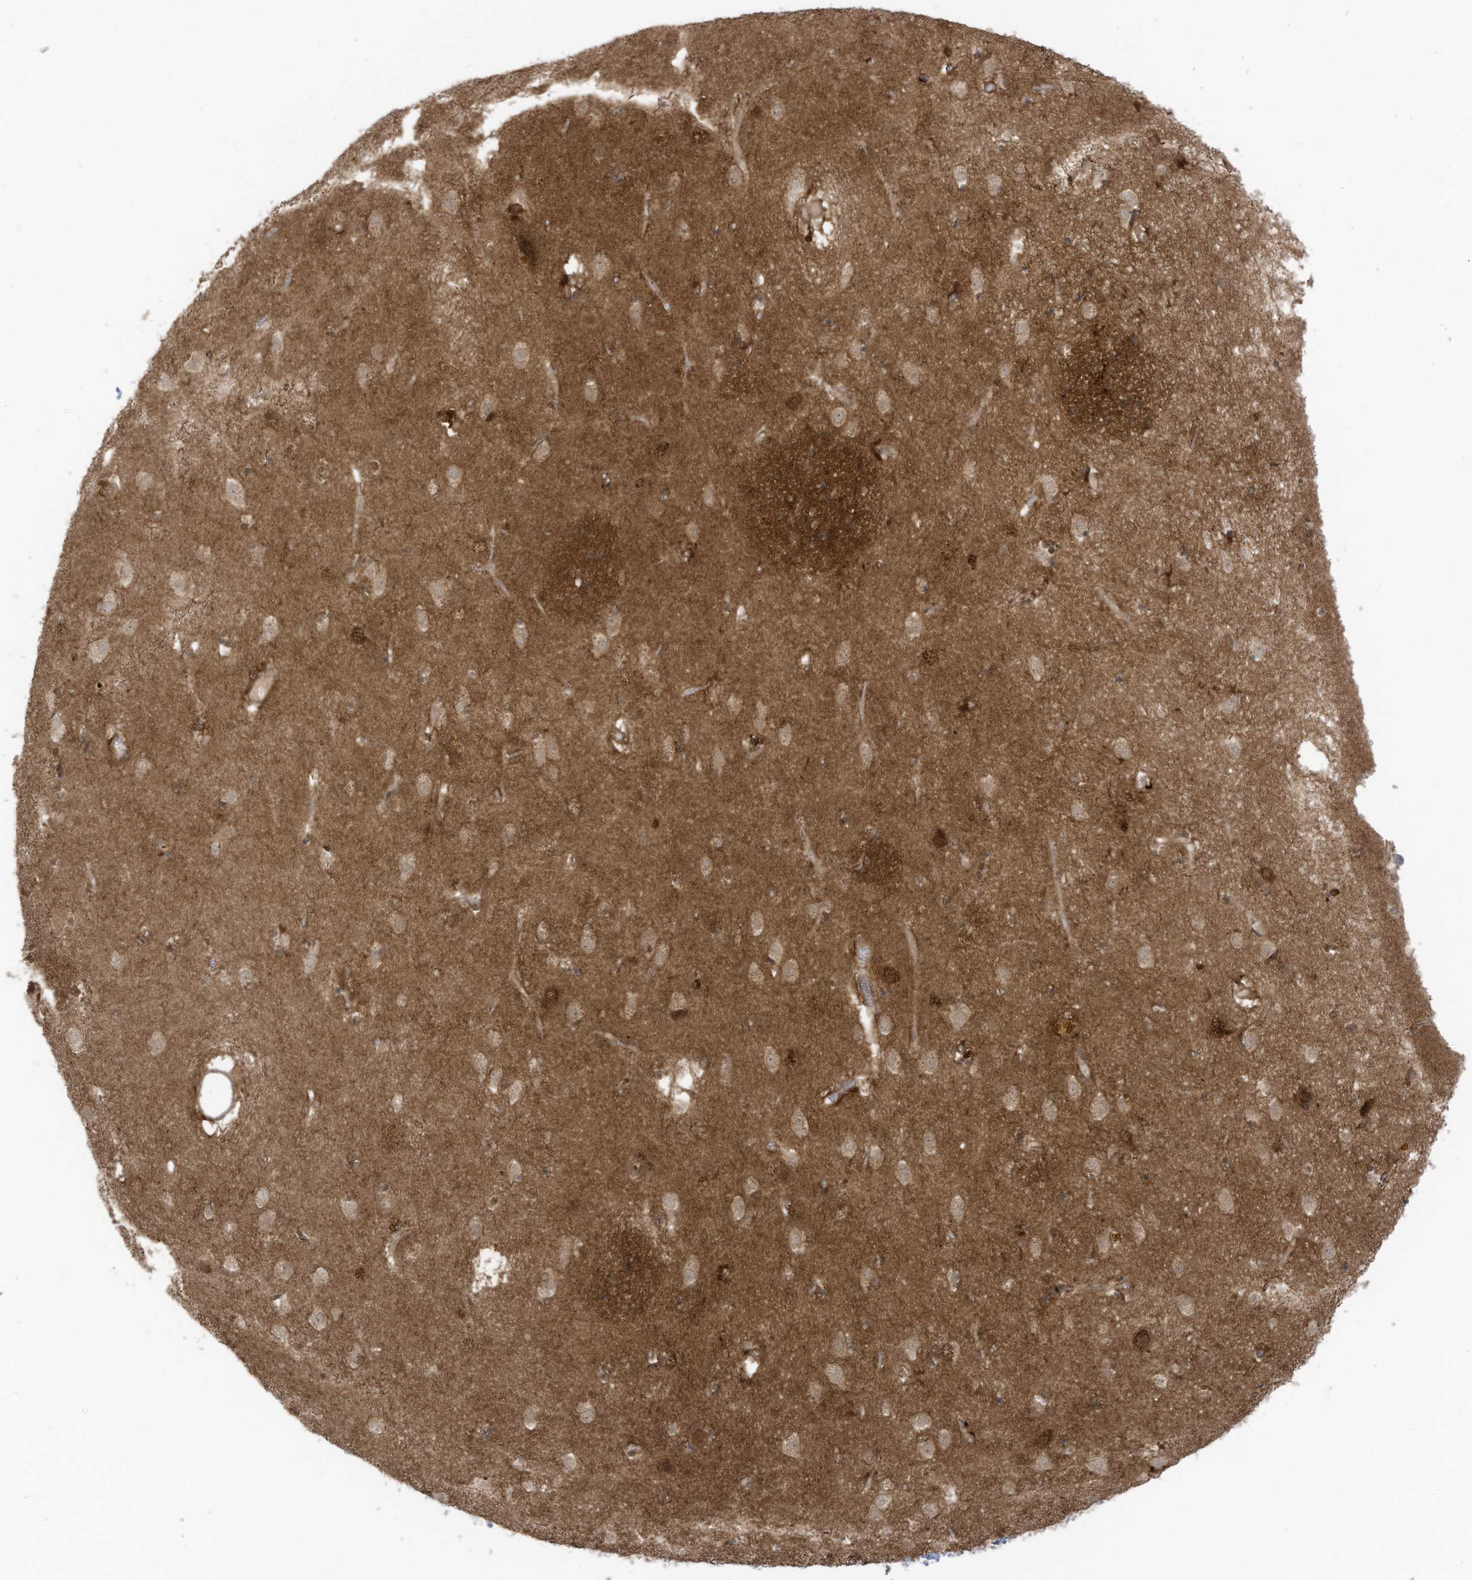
{"staining": {"intensity": "moderate", "quantity": "25%-75%", "location": "cytoplasmic/membranous"}, "tissue": "caudate", "cell_type": "Glial cells", "image_type": "normal", "snomed": [{"axis": "morphology", "description": "Normal tissue, NOS"}, {"axis": "topography", "description": "Lateral ventricle wall"}], "caption": "IHC (DAB) staining of benign caudate shows moderate cytoplasmic/membranous protein expression in approximately 25%-75% of glial cells.", "gene": "REPS1", "patient": {"sex": "male", "age": 70}}